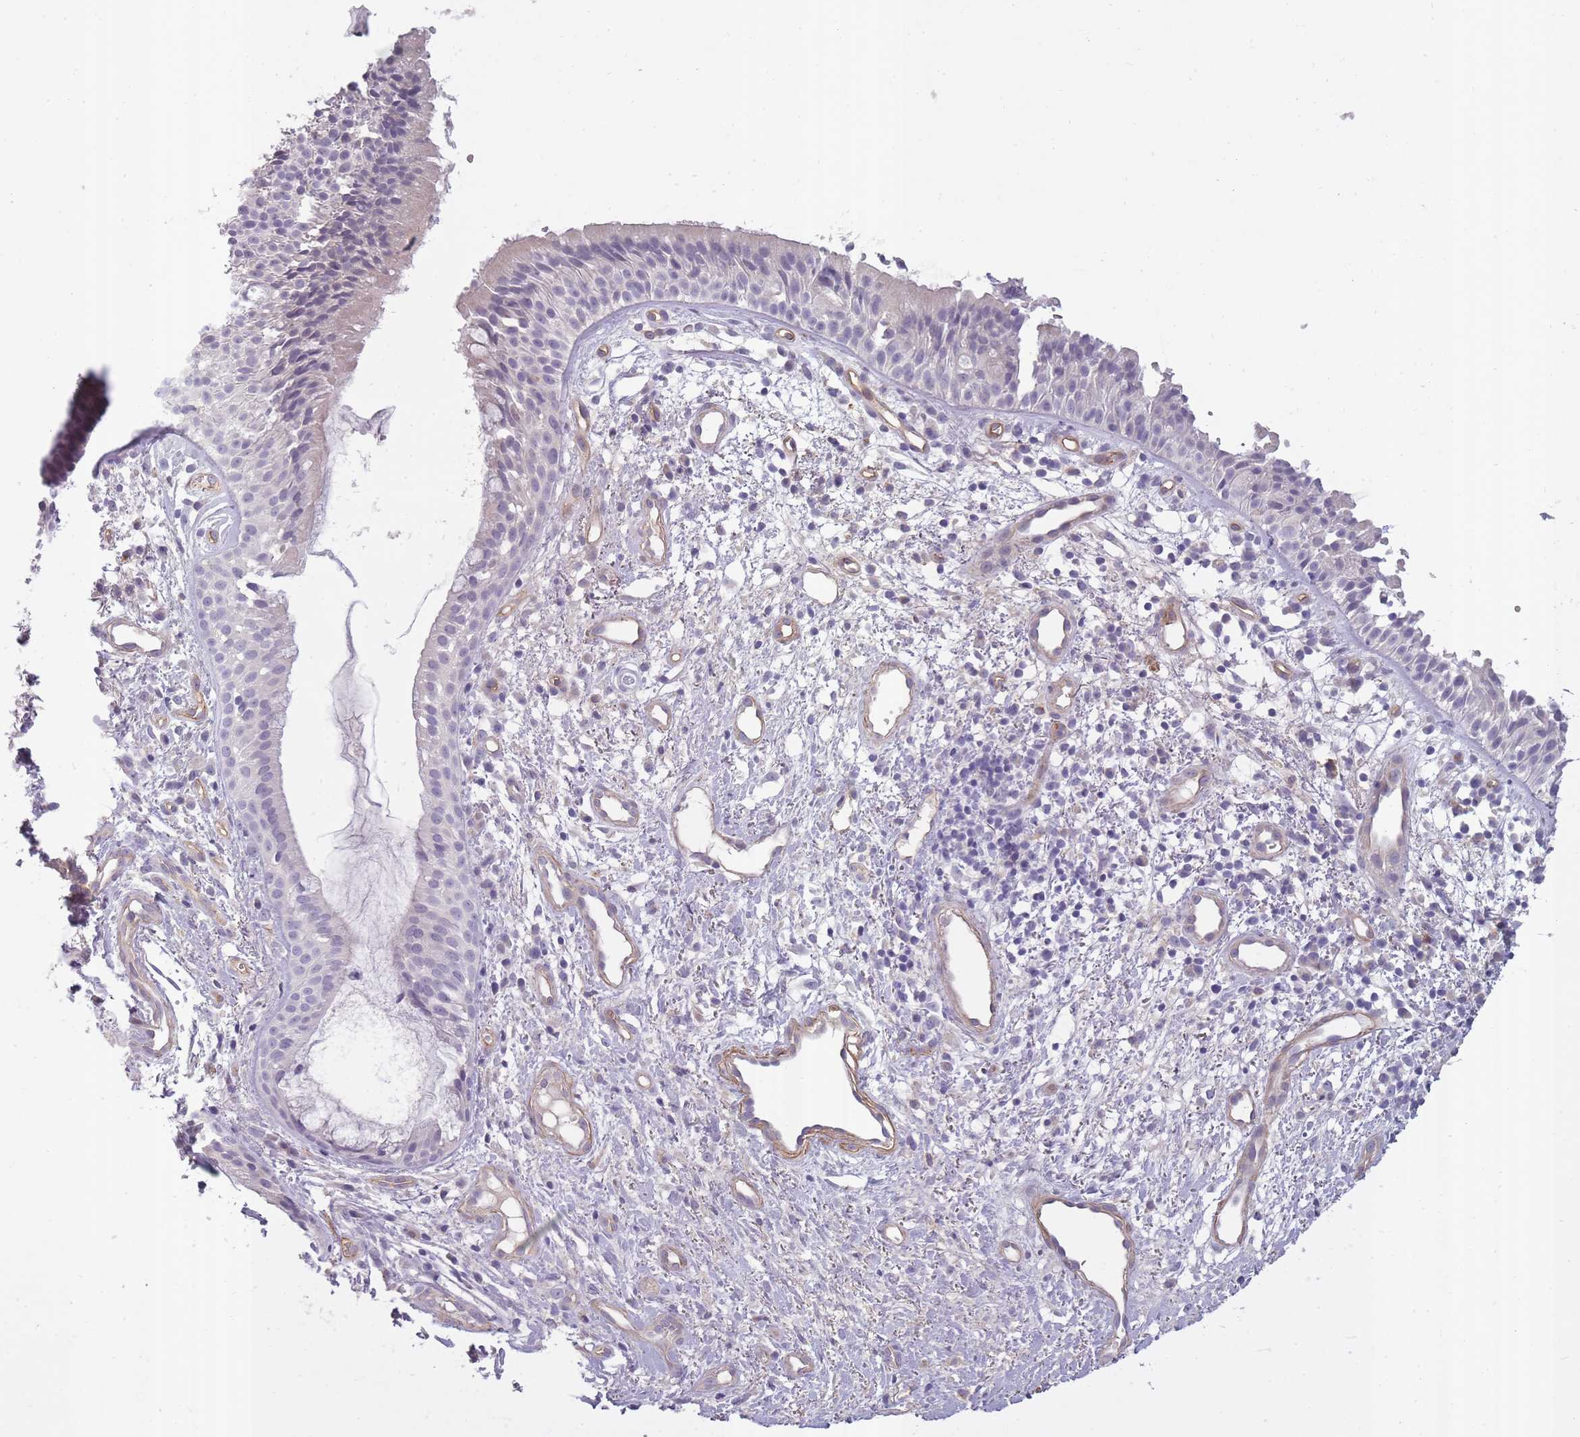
{"staining": {"intensity": "negative", "quantity": "none", "location": "none"}, "tissue": "nasopharynx", "cell_type": "Respiratory epithelial cells", "image_type": "normal", "snomed": [{"axis": "morphology", "description": "Normal tissue, NOS"}, {"axis": "topography", "description": "Cartilage tissue"}, {"axis": "topography", "description": "Nasopharynx"}, {"axis": "topography", "description": "Thyroid gland"}], "caption": "Immunohistochemistry image of unremarkable human nasopharynx stained for a protein (brown), which demonstrates no staining in respiratory epithelial cells.", "gene": "SLC8A2", "patient": {"sex": "male", "age": 63}}